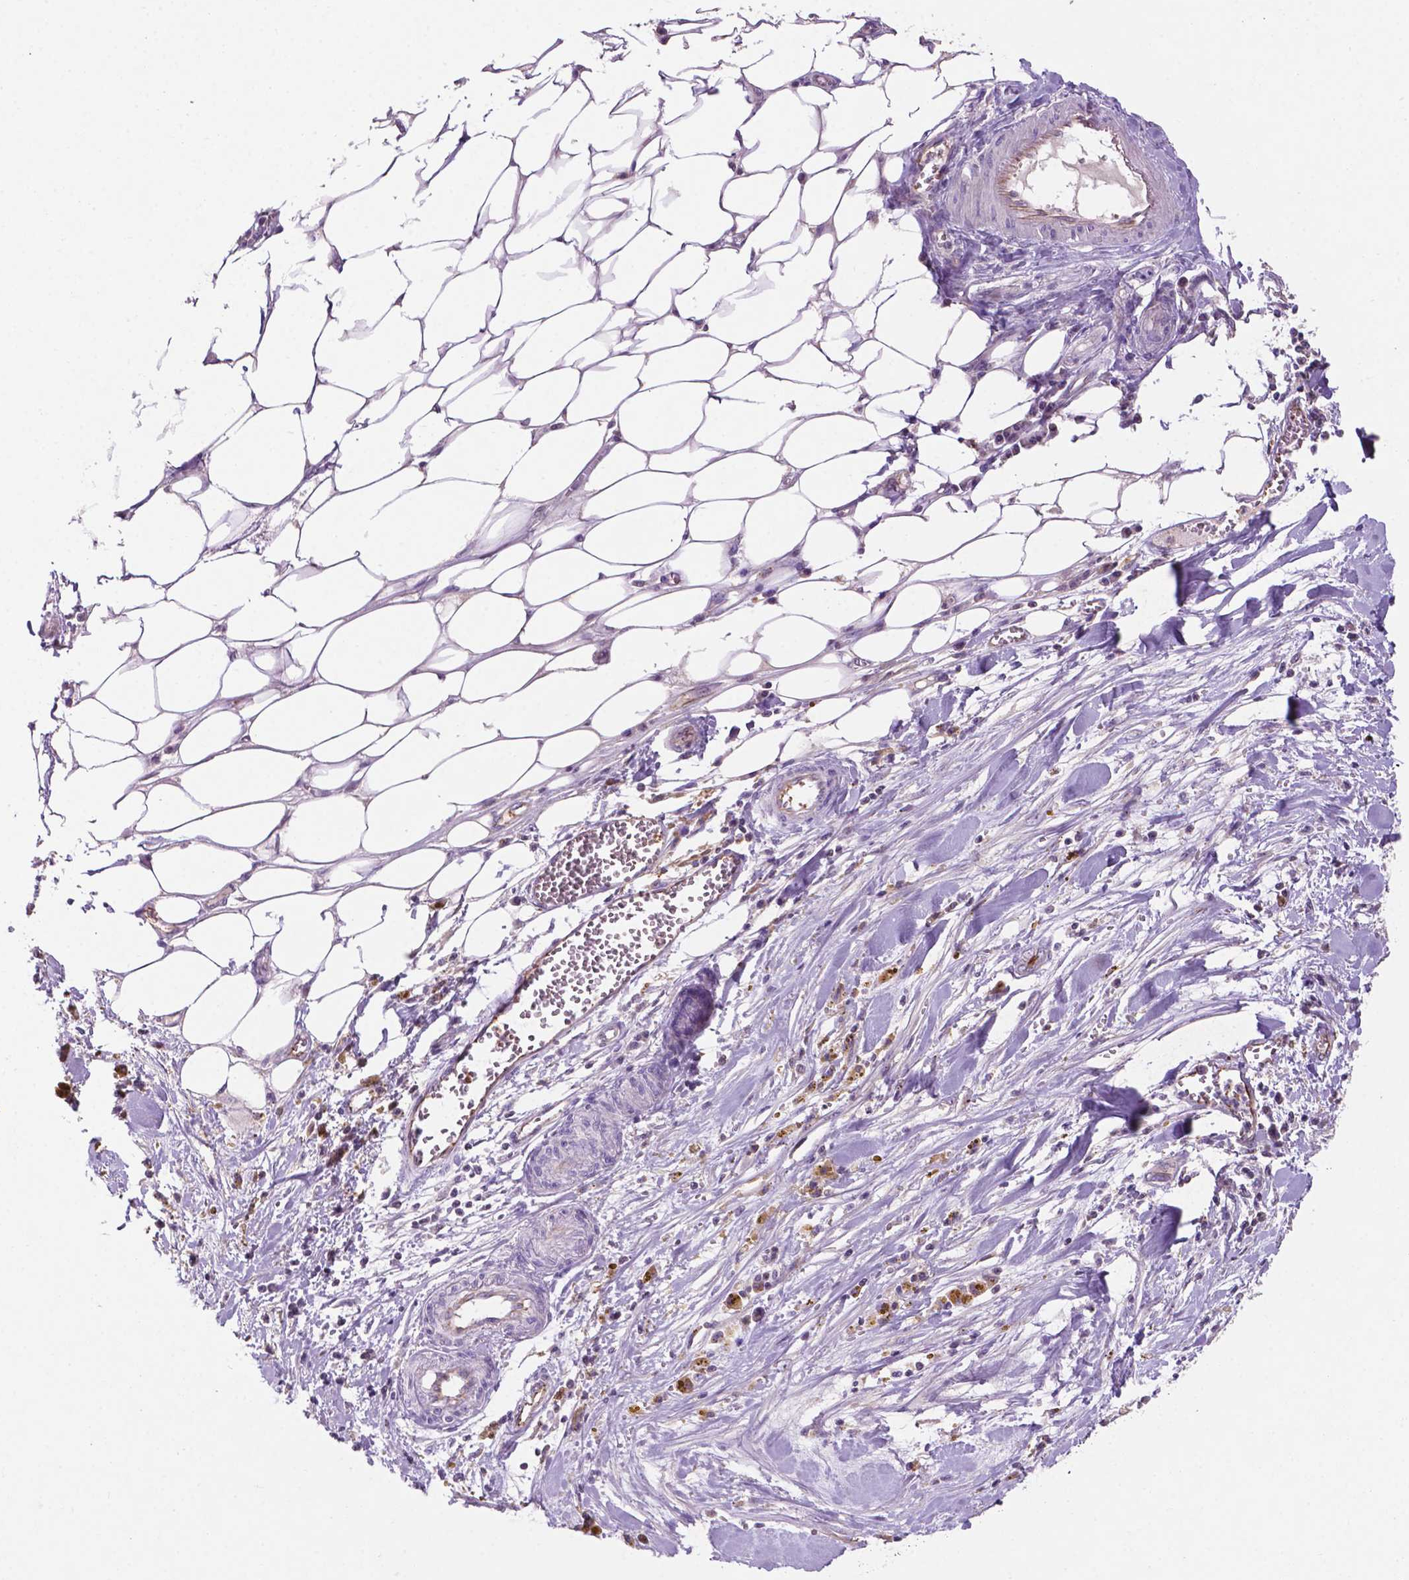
{"staining": {"intensity": "negative", "quantity": "none", "location": "none"}, "tissue": "ovarian cancer", "cell_type": "Tumor cells", "image_type": "cancer", "snomed": [{"axis": "morphology", "description": "Carcinoma, endometroid"}, {"axis": "topography", "description": "Ovary"}], "caption": "Immunohistochemistry of ovarian cancer (endometroid carcinoma) demonstrates no positivity in tumor cells.", "gene": "ARL5C", "patient": {"sex": "female", "age": 70}}